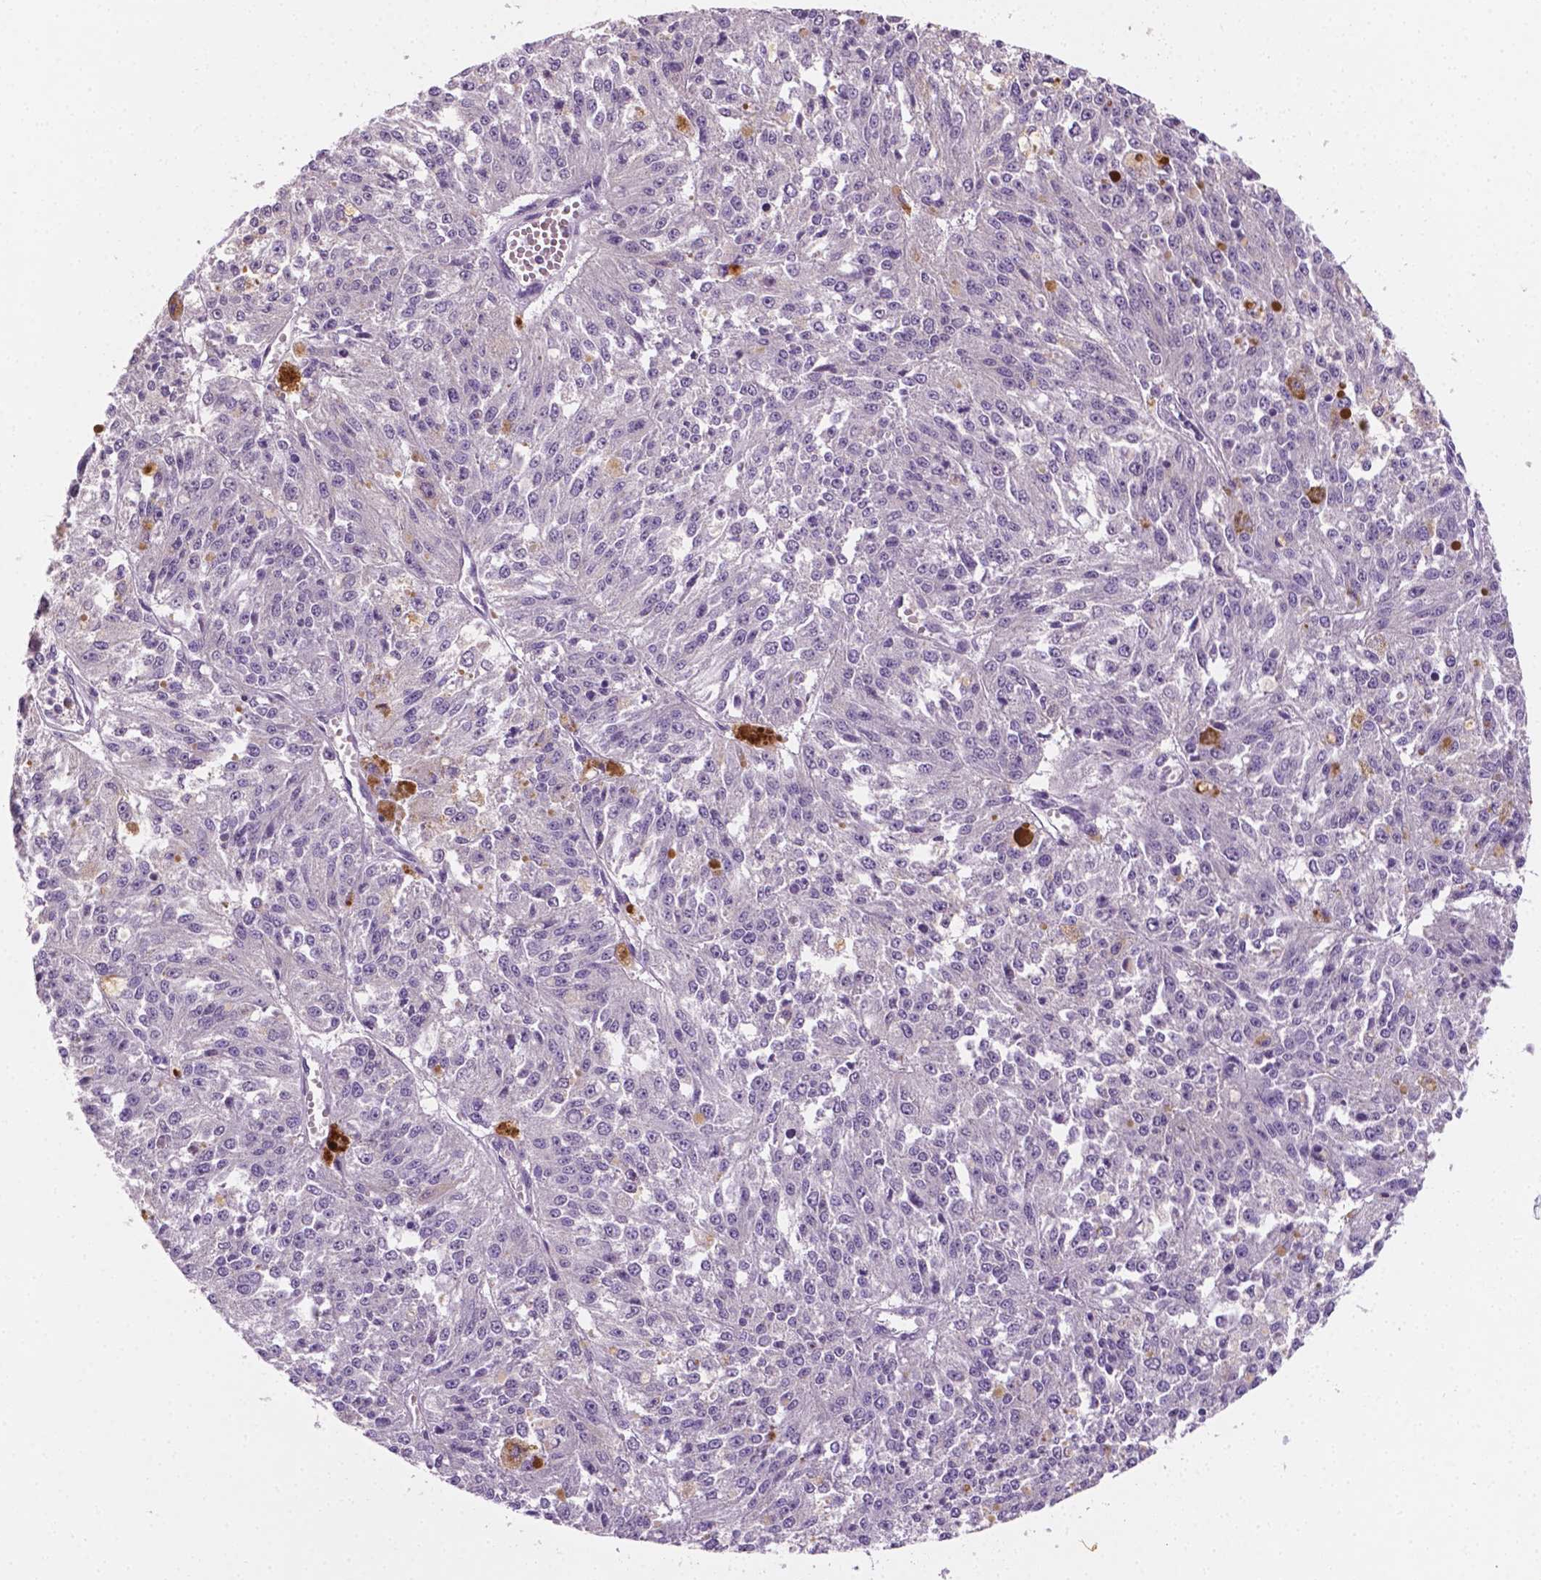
{"staining": {"intensity": "negative", "quantity": "none", "location": "none"}, "tissue": "melanoma", "cell_type": "Tumor cells", "image_type": "cancer", "snomed": [{"axis": "morphology", "description": "Malignant melanoma, Metastatic site"}, {"axis": "topography", "description": "Lymph node"}], "caption": "This is an immunohistochemistry (IHC) photomicrograph of human melanoma. There is no positivity in tumor cells.", "gene": "MROH6", "patient": {"sex": "female", "age": 64}}